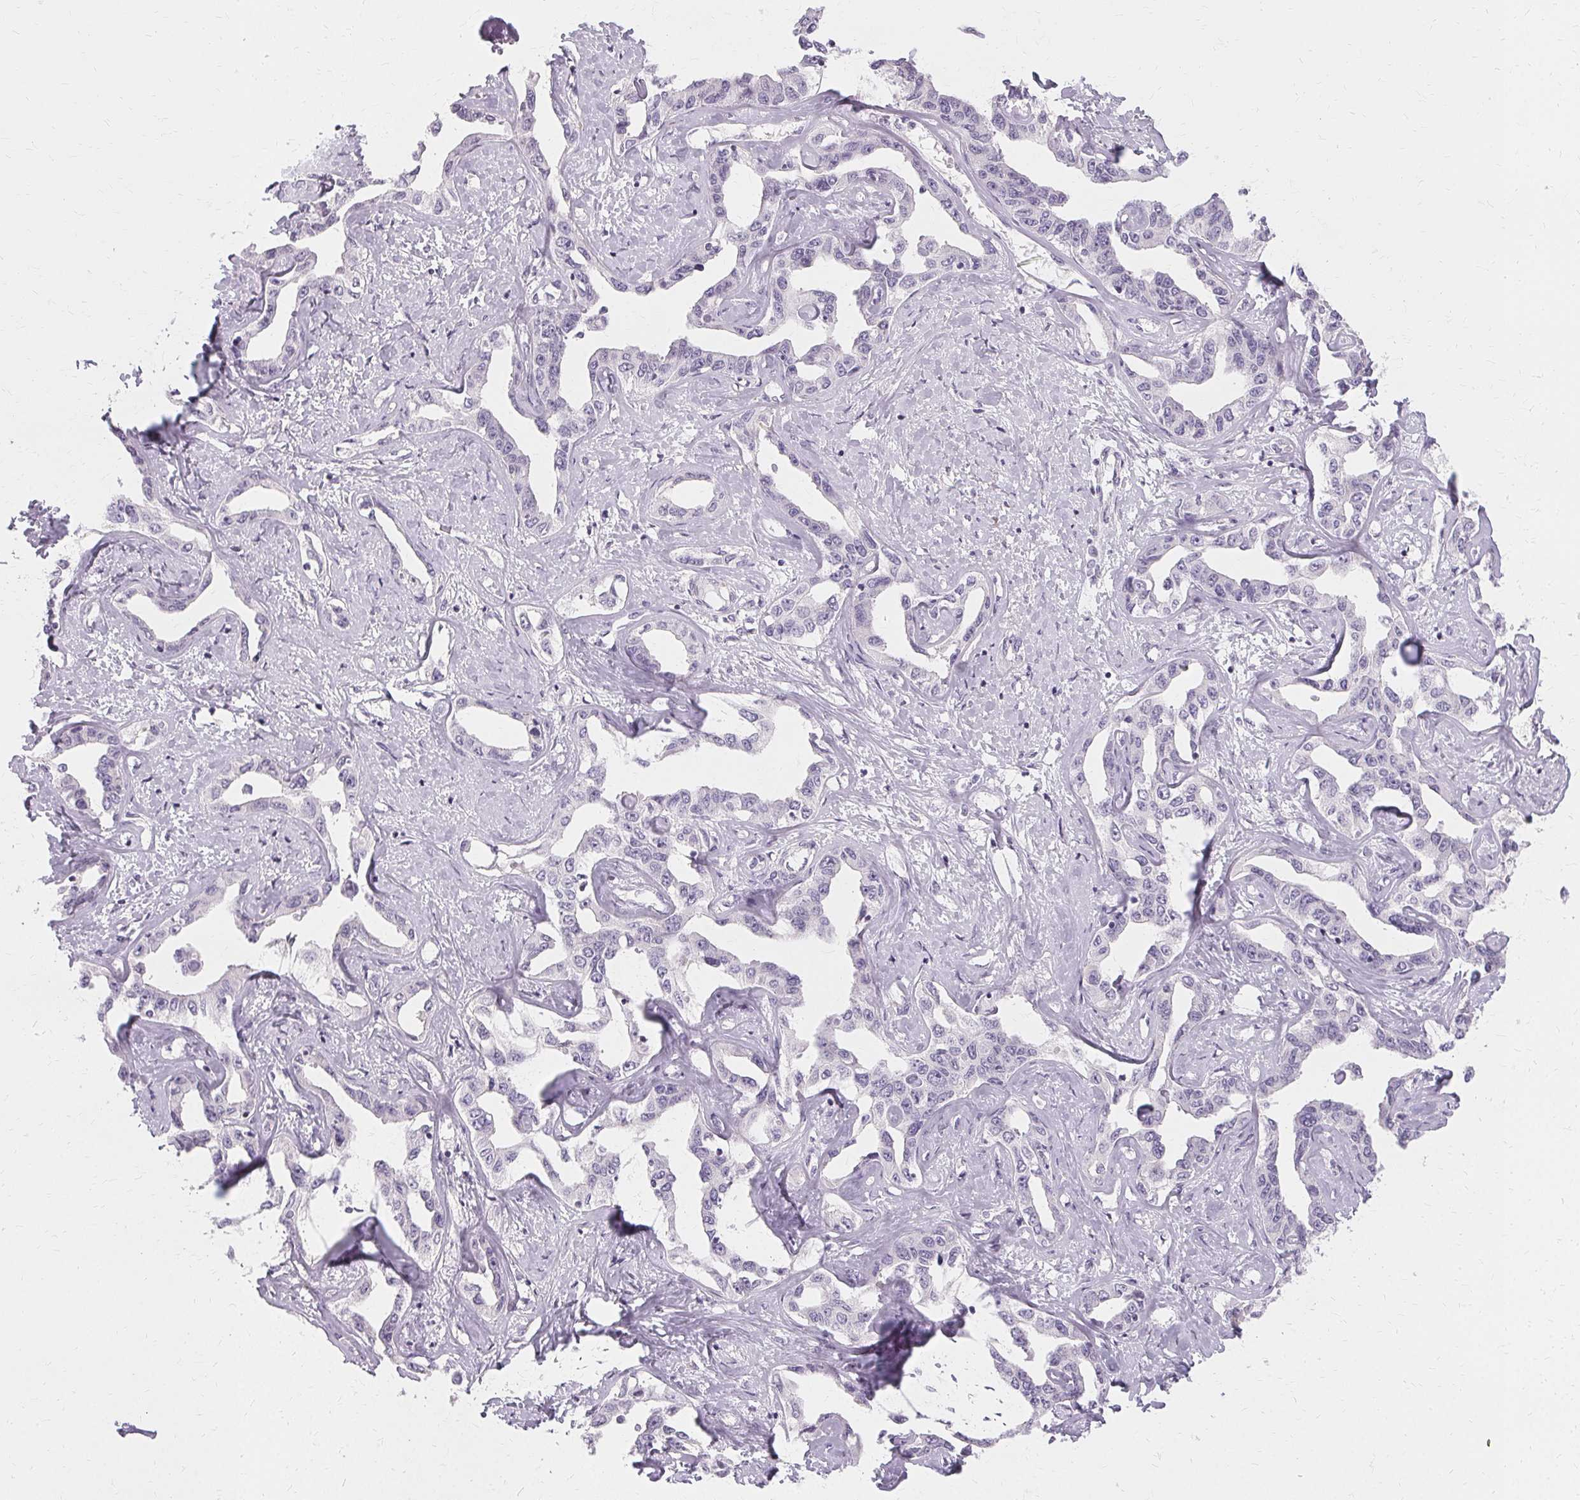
{"staining": {"intensity": "negative", "quantity": "none", "location": "none"}, "tissue": "liver cancer", "cell_type": "Tumor cells", "image_type": "cancer", "snomed": [{"axis": "morphology", "description": "Cholangiocarcinoma"}, {"axis": "topography", "description": "Liver"}], "caption": "This is a micrograph of immunohistochemistry (IHC) staining of liver cholangiocarcinoma, which shows no staining in tumor cells. (DAB (3,3'-diaminobenzidine) immunohistochemistry with hematoxylin counter stain).", "gene": "FCRL3", "patient": {"sex": "male", "age": 59}}